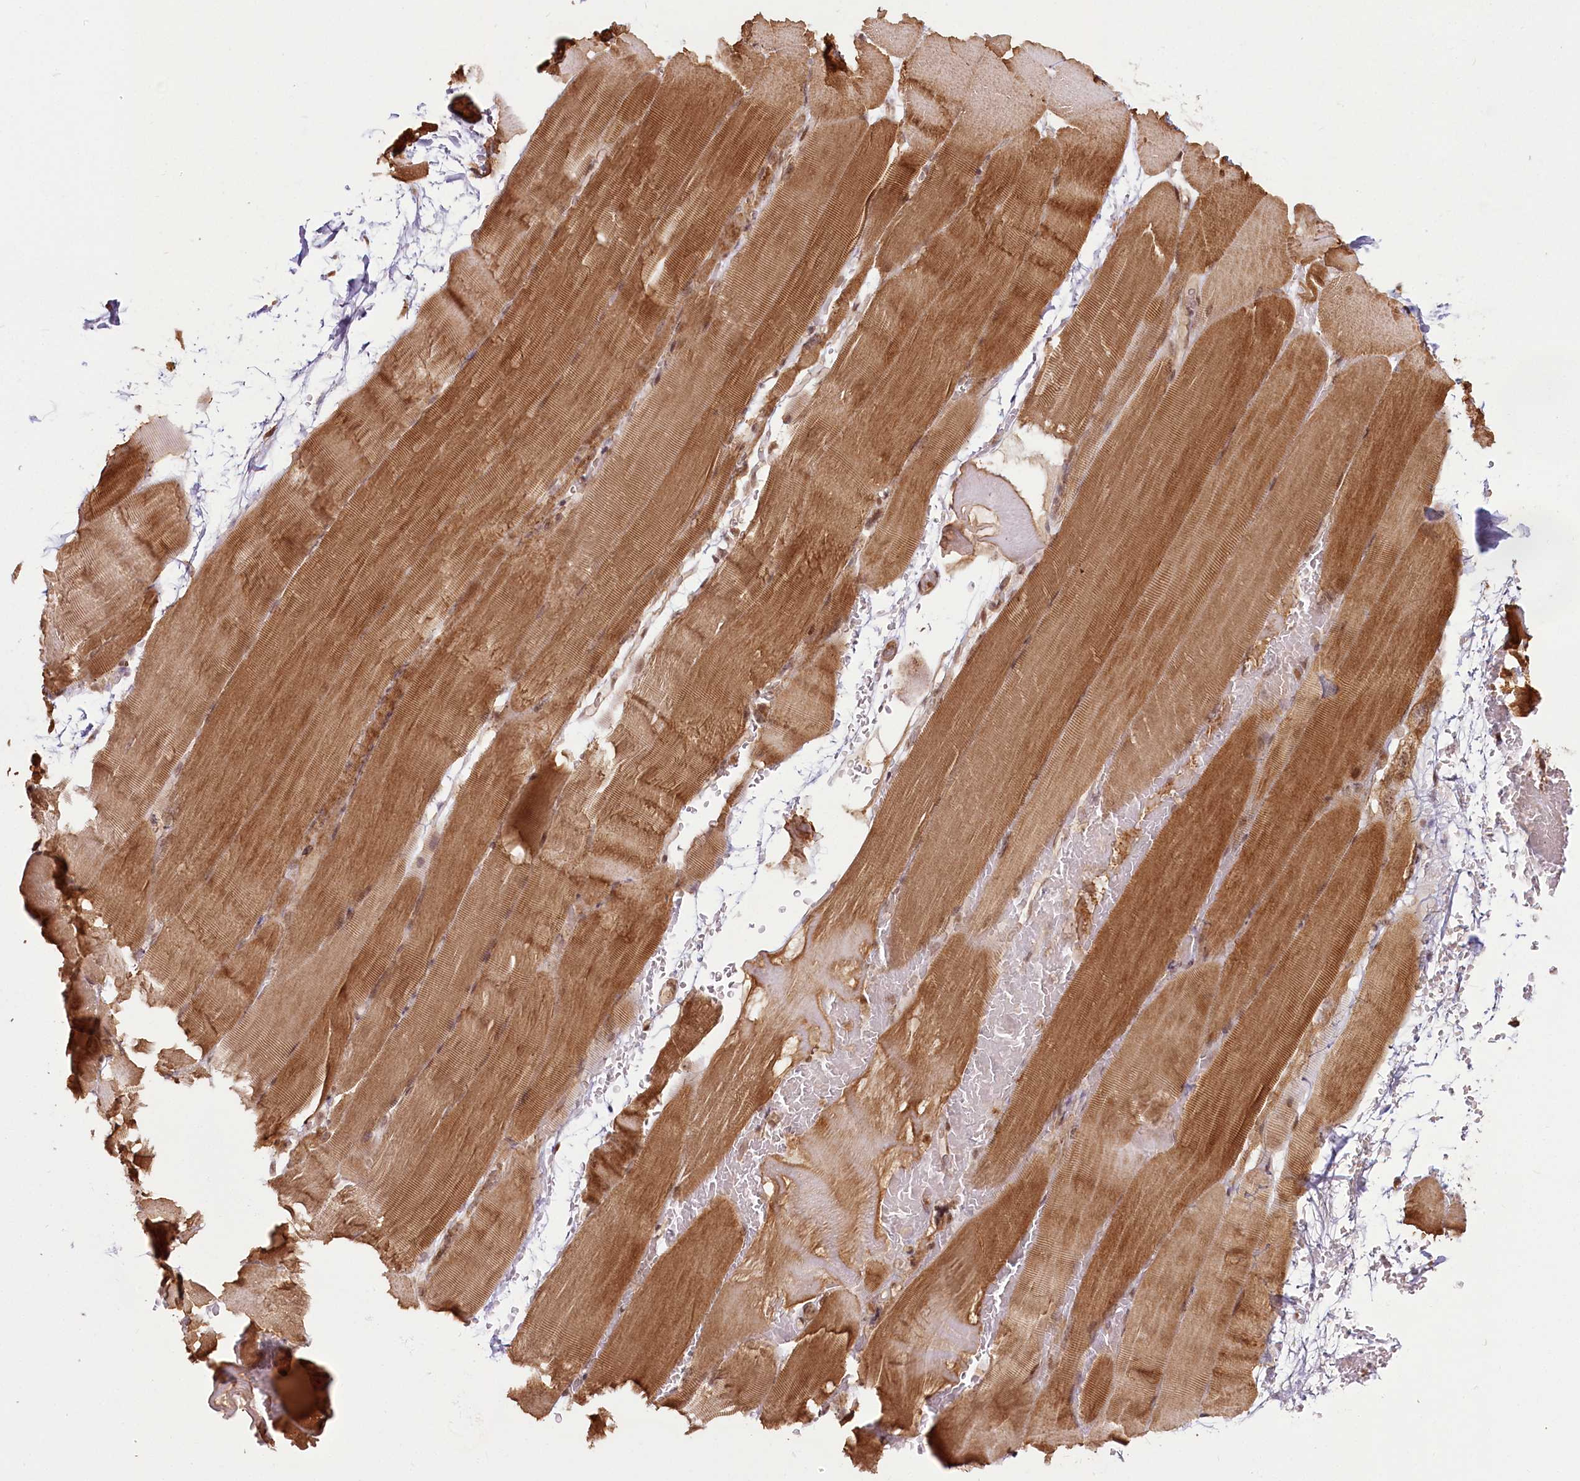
{"staining": {"intensity": "moderate", "quantity": ">75%", "location": "cytoplasmic/membranous"}, "tissue": "skeletal muscle", "cell_type": "Myocytes", "image_type": "normal", "snomed": [{"axis": "morphology", "description": "Normal tissue, NOS"}, {"axis": "topography", "description": "Skeletal muscle"}, {"axis": "topography", "description": "Parathyroid gland"}], "caption": "Immunohistochemistry (IHC) of benign human skeletal muscle displays medium levels of moderate cytoplasmic/membranous expression in about >75% of myocytes. Nuclei are stained in blue.", "gene": "R3HDM2", "patient": {"sex": "female", "age": 37}}